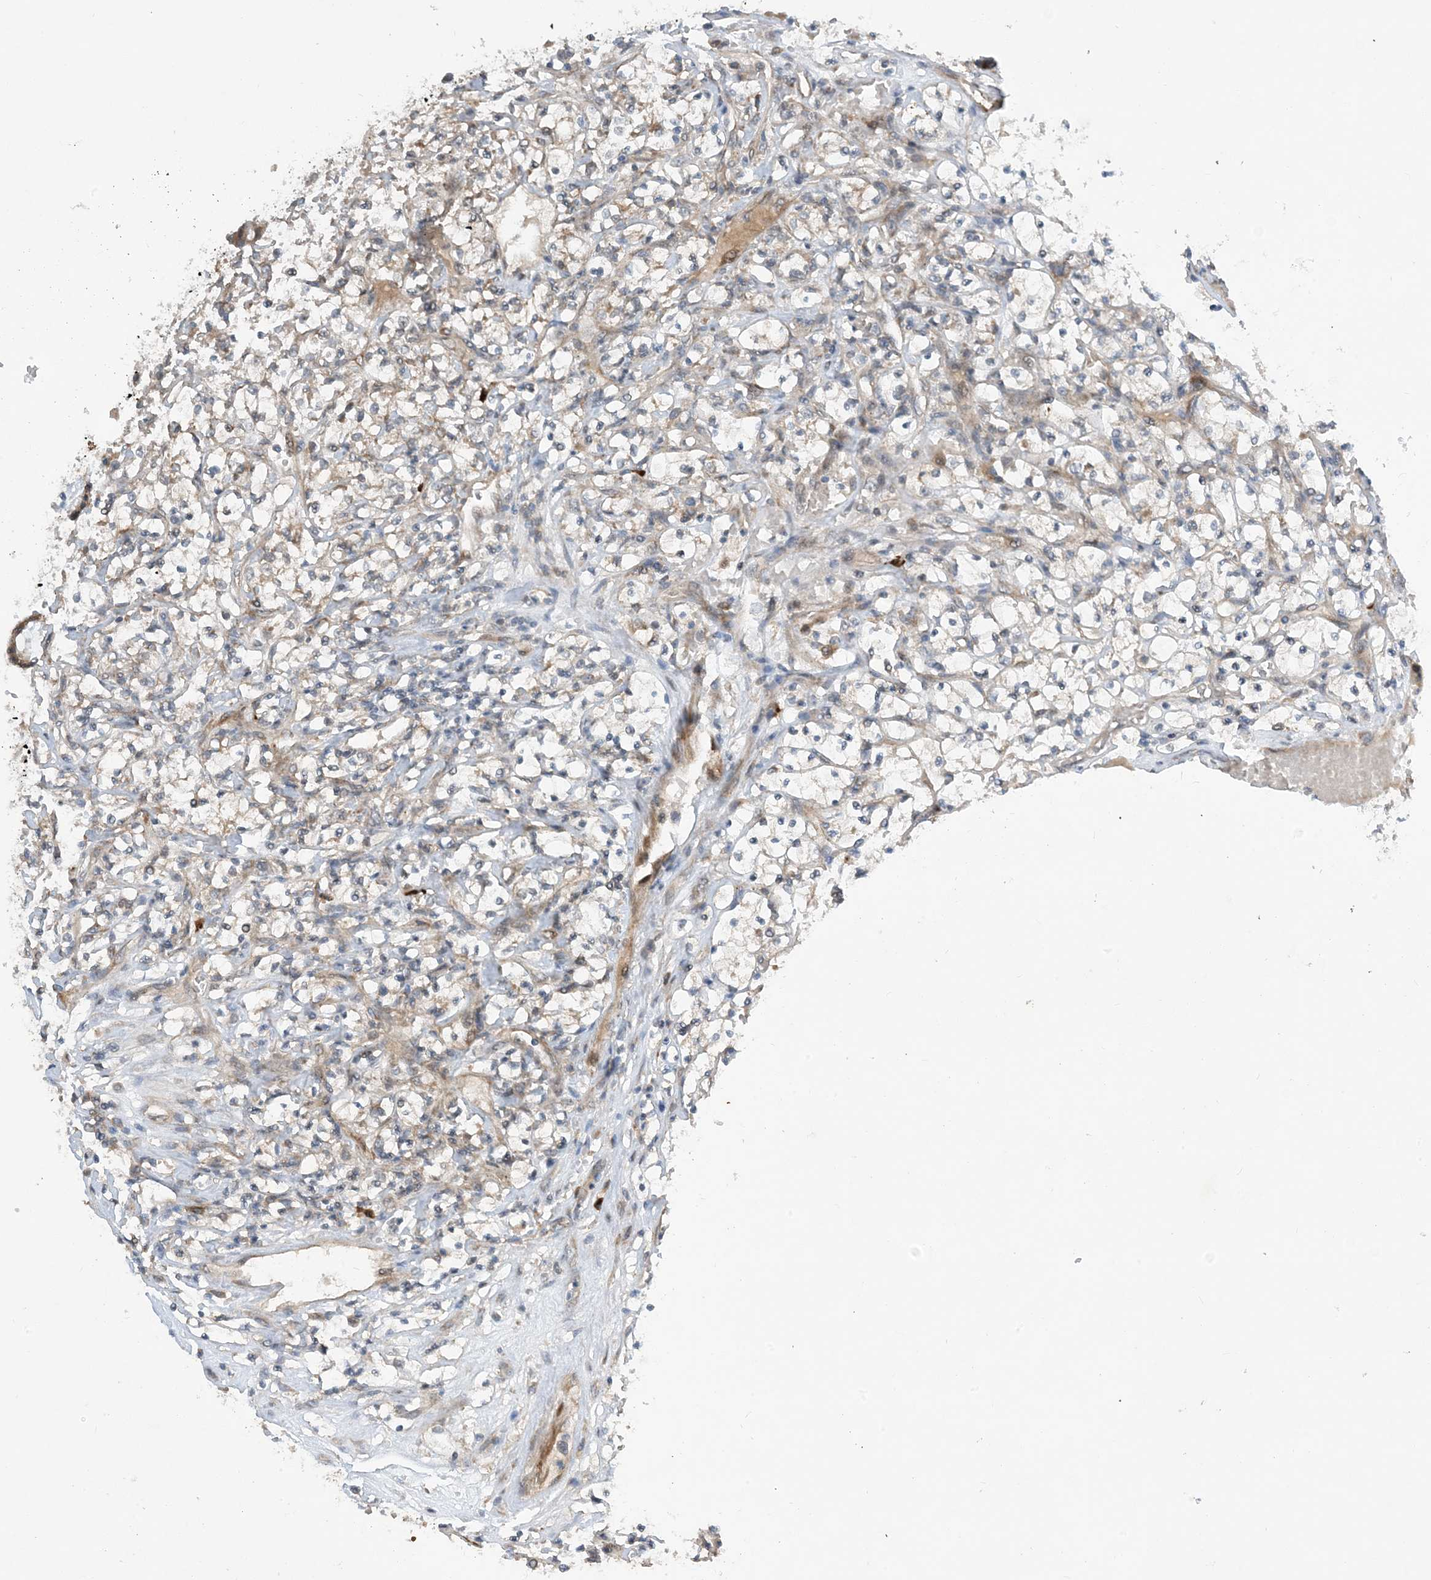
{"staining": {"intensity": "weak", "quantity": "25%-75%", "location": "cytoplasmic/membranous"}, "tissue": "renal cancer", "cell_type": "Tumor cells", "image_type": "cancer", "snomed": [{"axis": "morphology", "description": "Adenocarcinoma, NOS"}, {"axis": "topography", "description": "Kidney"}], "caption": "Renal adenocarcinoma was stained to show a protein in brown. There is low levels of weak cytoplasmic/membranous positivity in about 25%-75% of tumor cells. Nuclei are stained in blue.", "gene": "PHOSPHO2", "patient": {"sex": "female", "age": 69}}